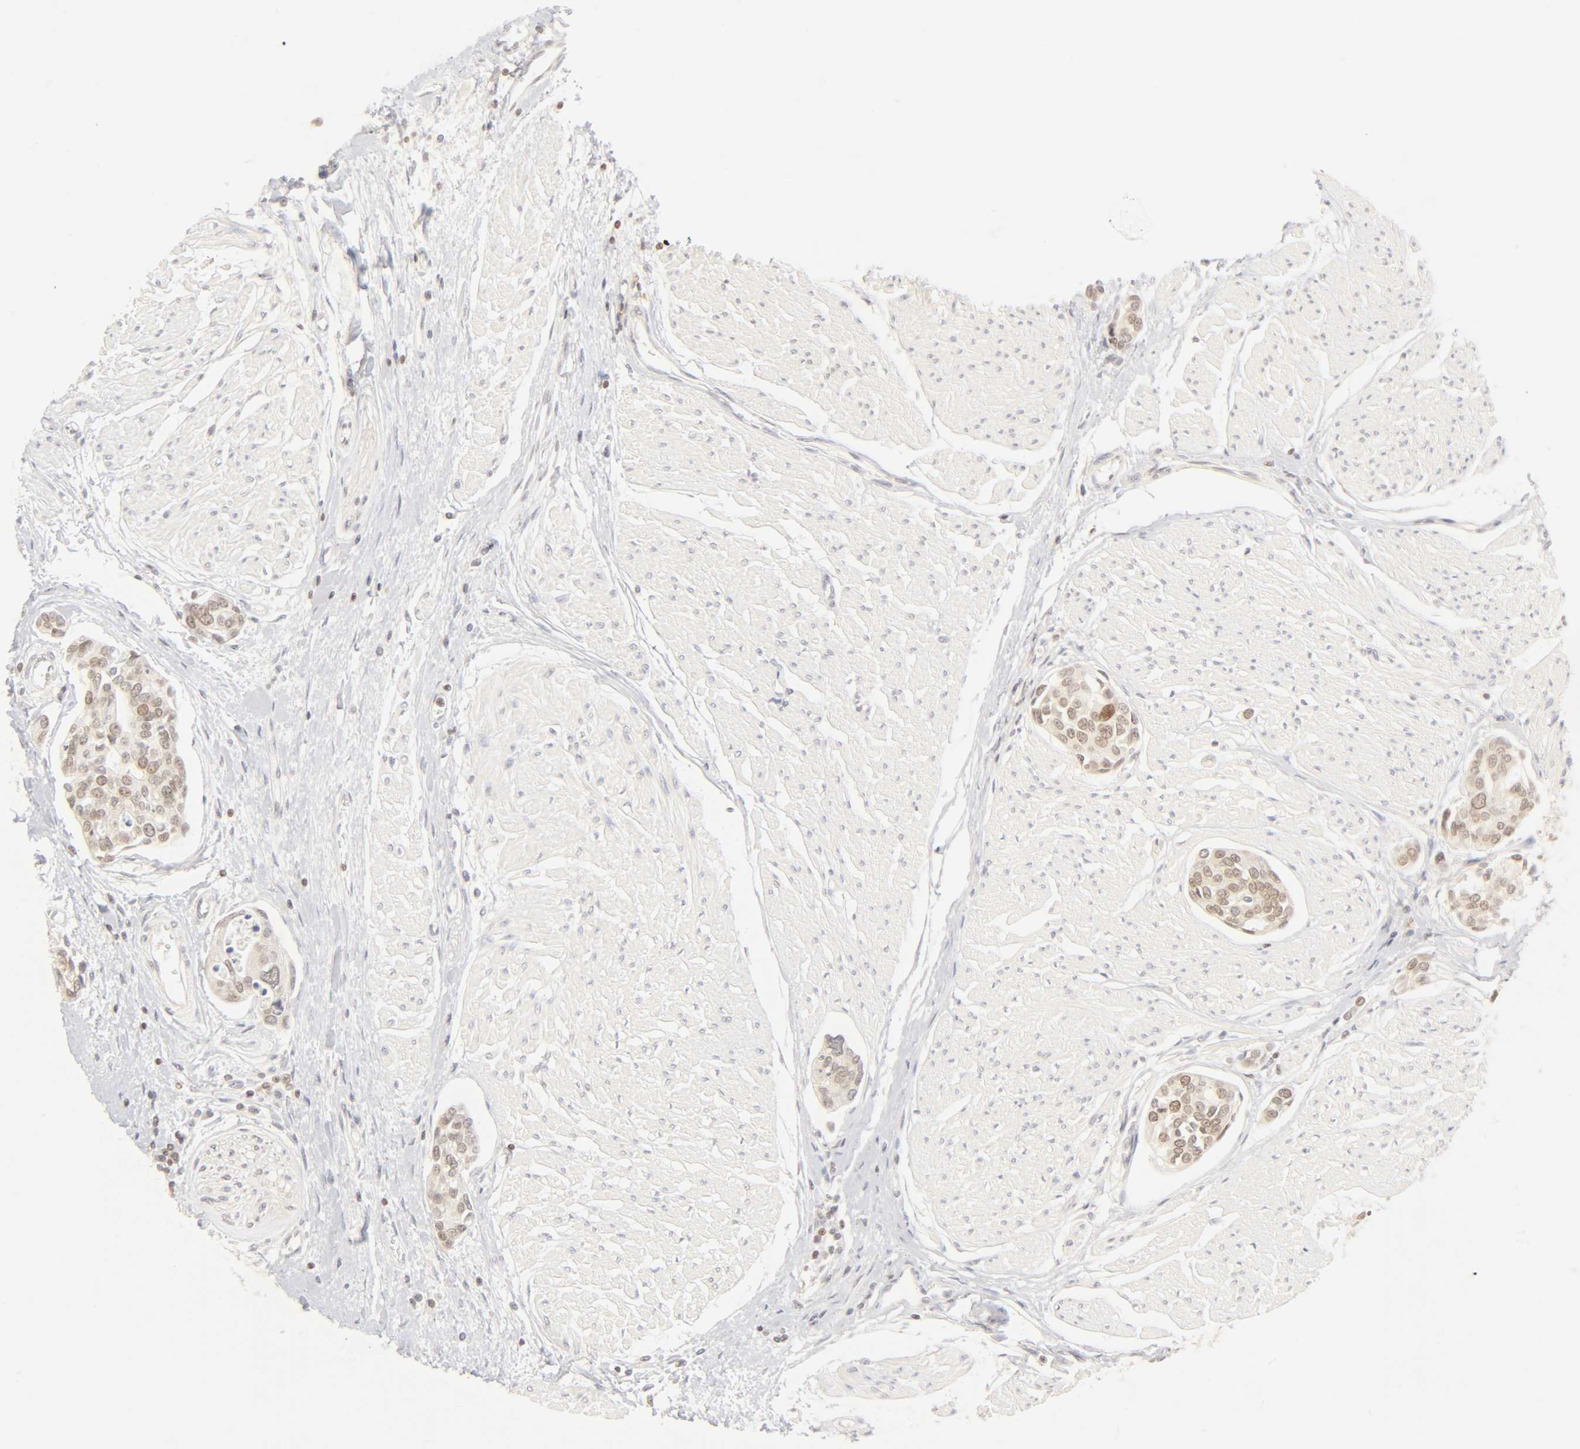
{"staining": {"intensity": "weak", "quantity": "25%-75%", "location": "cytoplasmic/membranous"}, "tissue": "urothelial cancer", "cell_type": "Tumor cells", "image_type": "cancer", "snomed": [{"axis": "morphology", "description": "Urothelial carcinoma, High grade"}, {"axis": "topography", "description": "Urinary bladder"}], "caption": "Tumor cells demonstrate low levels of weak cytoplasmic/membranous staining in about 25%-75% of cells in urothelial cancer. Nuclei are stained in blue.", "gene": "KIF2A", "patient": {"sex": "male", "age": 78}}